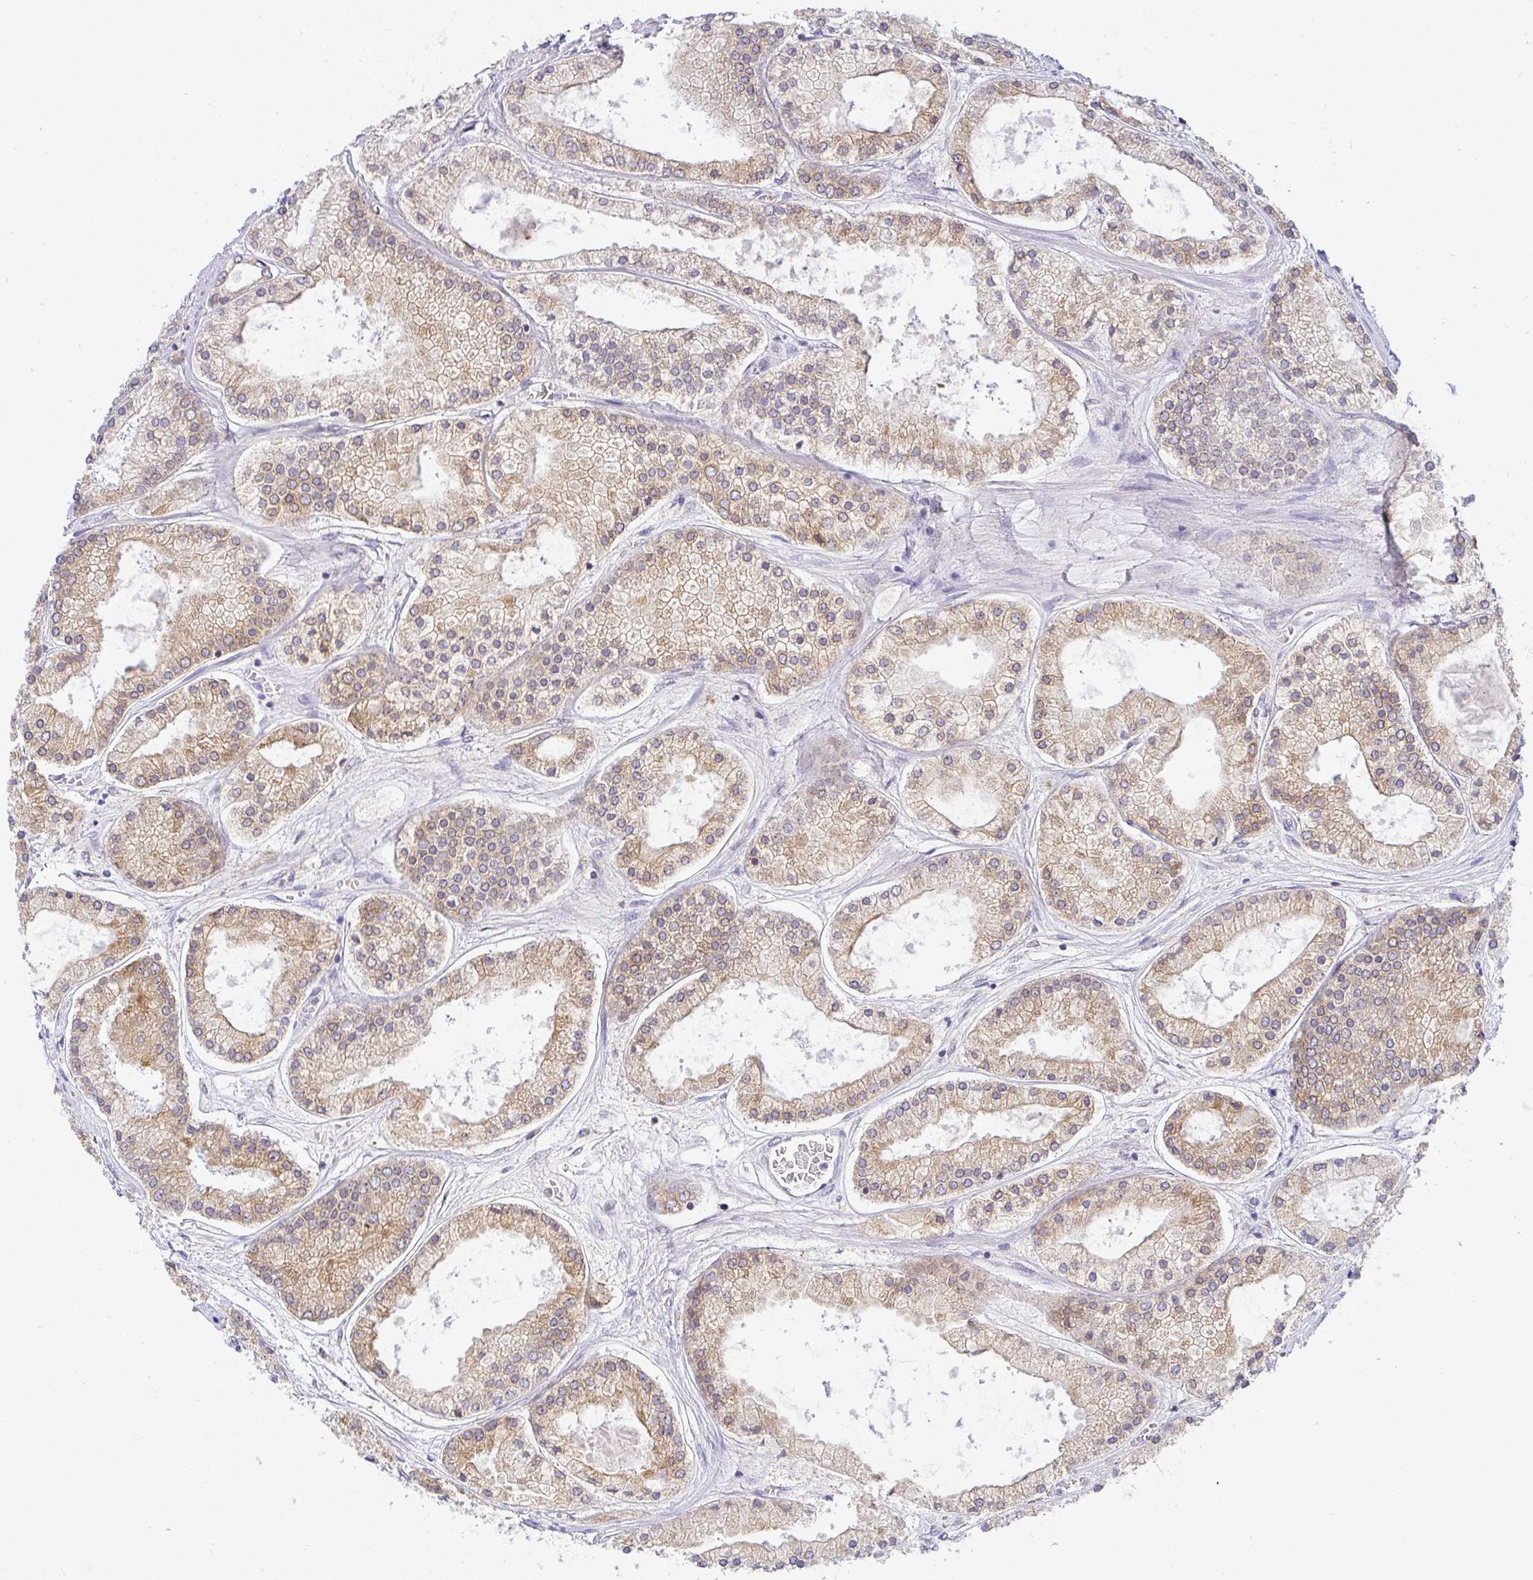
{"staining": {"intensity": "moderate", "quantity": "25%-75%", "location": "cytoplasmic/membranous"}, "tissue": "prostate cancer", "cell_type": "Tumor cells", "image_type": "cancer", "snomed": [{"axis": "morphology", "description": "Adenocarcinoma, High grade"}, {"axis": "topography", "description": "Prostate"}], "caption": "There is medium levels of moderate cytoplasmic/membranous expression in tumor cells of prostate adenocarcinoma (high-grade), as demonstrated by immunohistochemical staining (brown color).", "gene": "DERL2", "patient": {"sex": "male", "age": 67}}